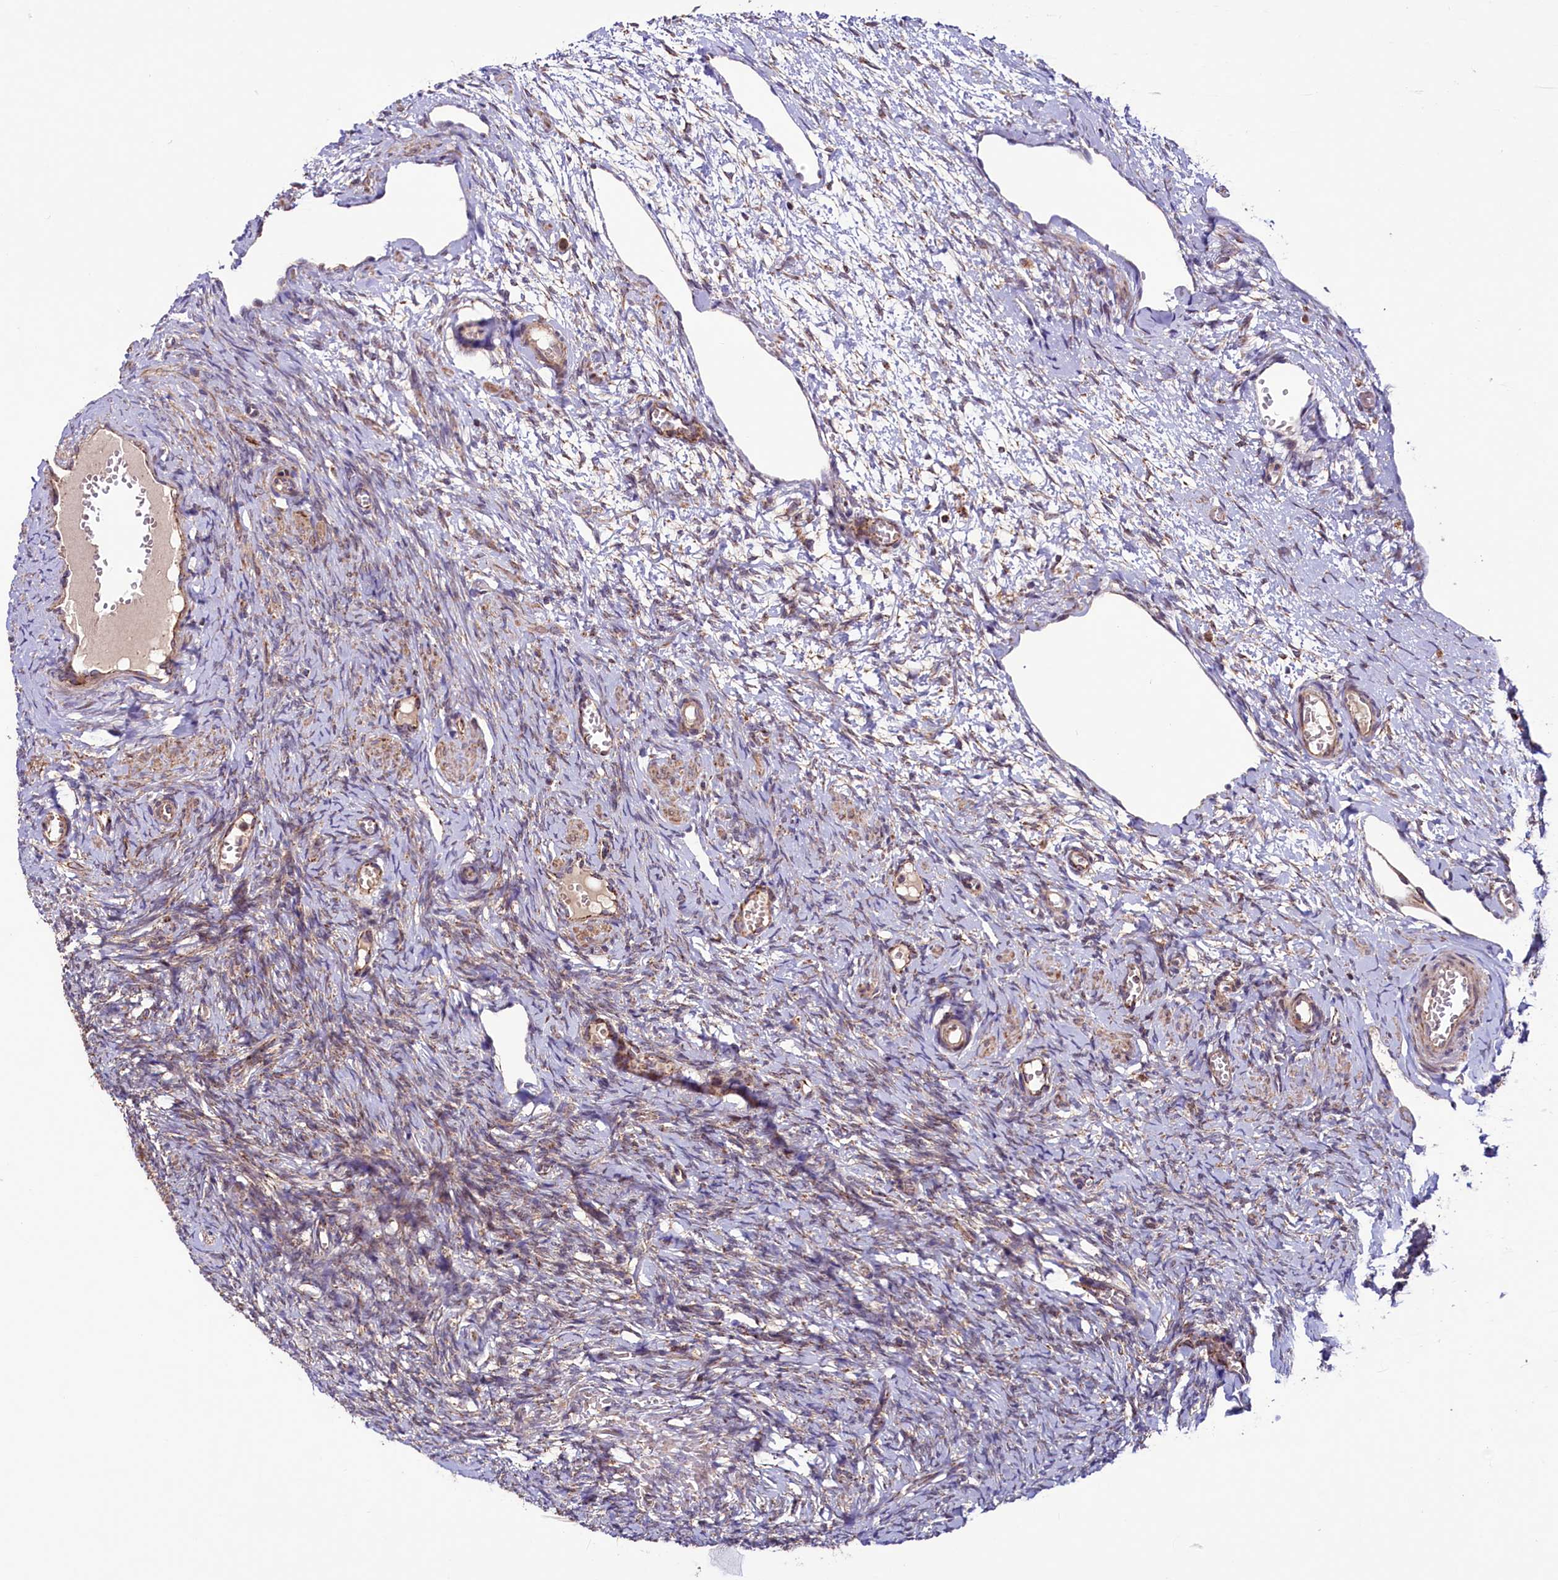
{"staining": {"intensity": "weak", "quantity": "<25%", "location": "cytoplasmic/membranous"}, "tissue": "ovary", "cell_type": "Ovarian stroma cells", "image_type": "normal", "snomed": [{"axis": "morphology", "description": "Adenocarcinoma, NOS"}, {"axis": "topography", "description": "Endometrium"}], "caption": "The IHC image has no significant staining in ovarian stroma cells of ovary.", "gene": "STARD5", "patient": {"sex": "female", "age": 32}}